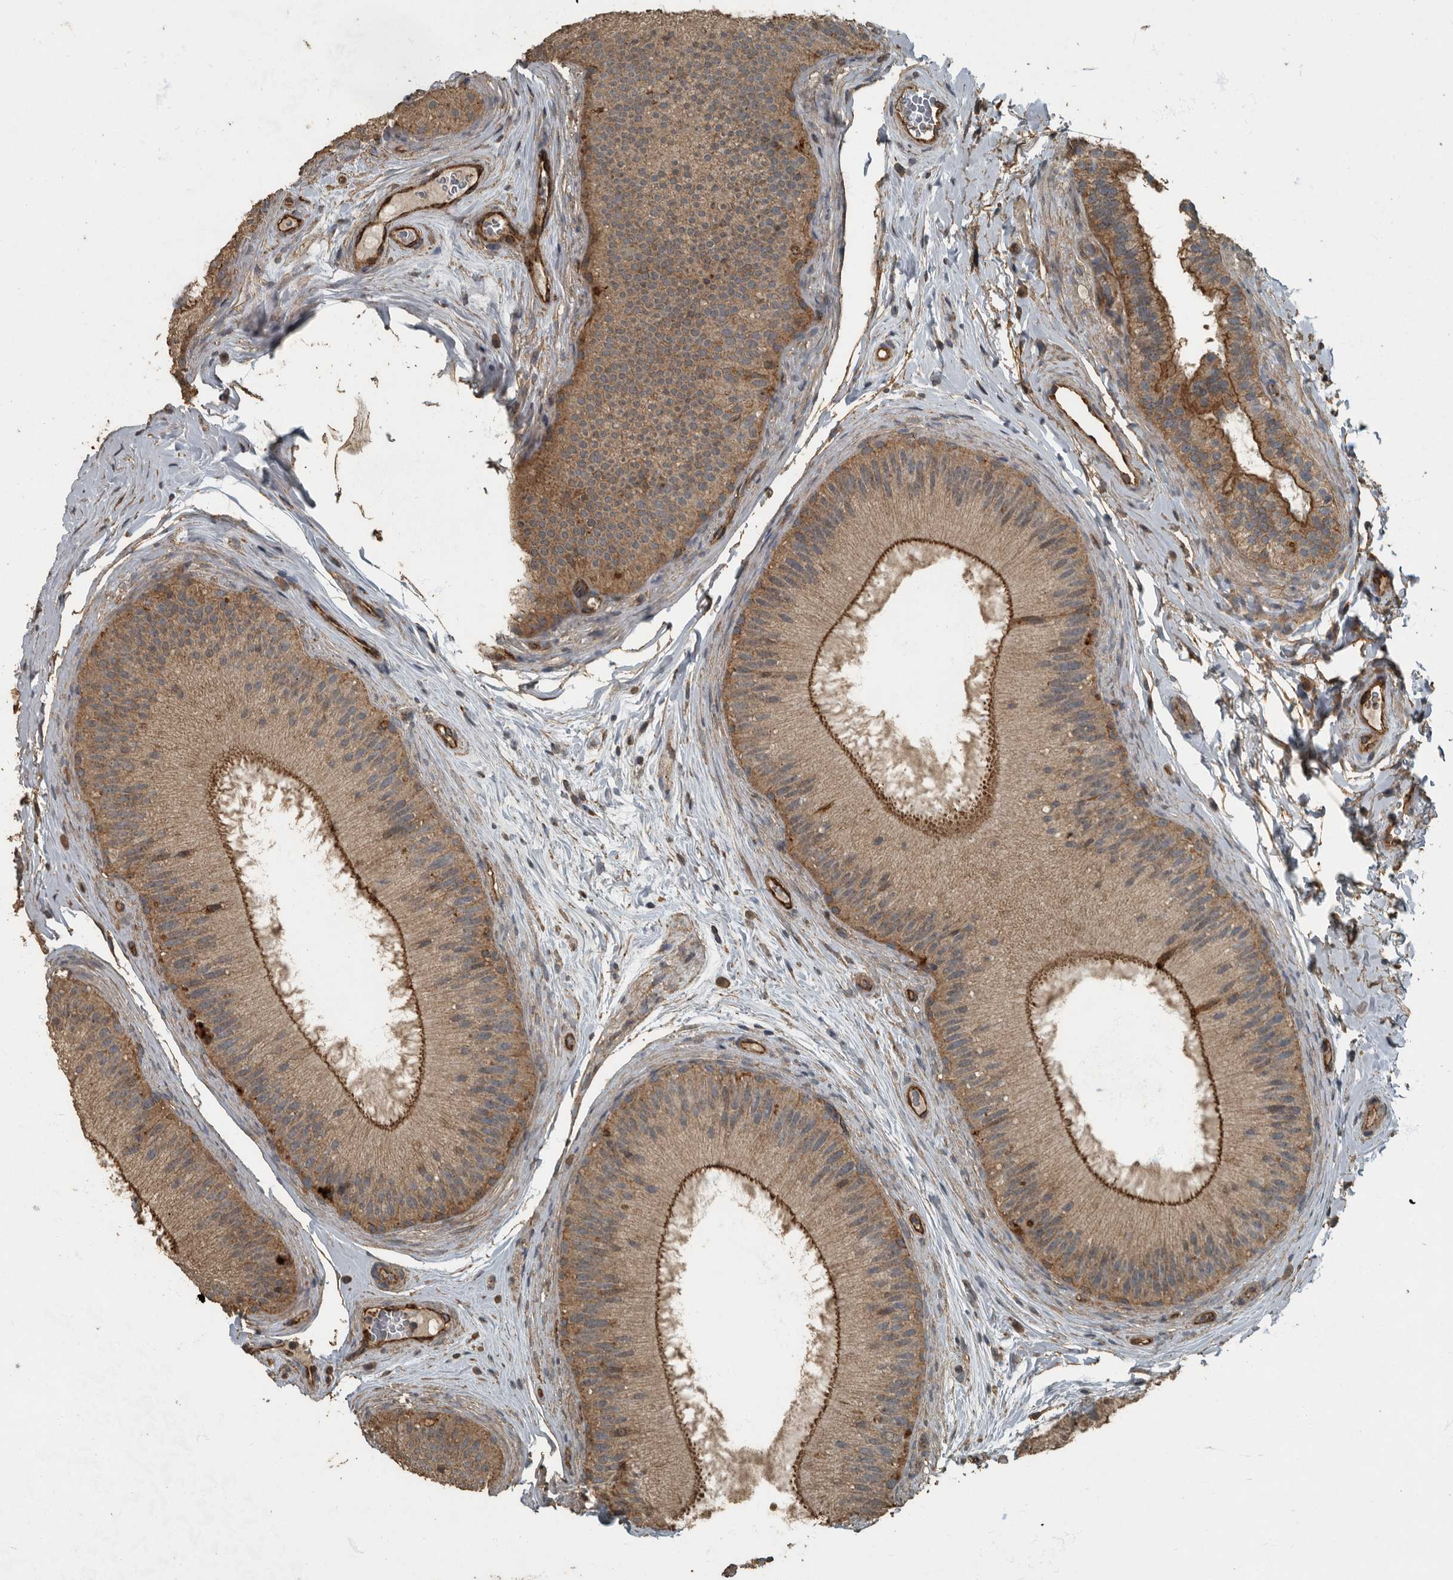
{"staining": {"intensity": "moderate", "quantity": ">75%", "location": "cytoplasmic/membranous"}, "tissue": "epididymis", "cell_type": "Glandular cells", "image_type": "normal", "snomed": [{"axis": "morphology", "description": "Normal tissue, NOS"}, {"axis": "topography", "description": "Epididymis"}], "caption": "A high-resolution image shows immunohistochemistry (IHC) staining of unremarkable epididymis, which reveals moderate cytoplasmic/membranous staining in approximately >75% of glandular cells.", "gene": "IL15RA", "patient": {"sex": "male", "age": 45}}